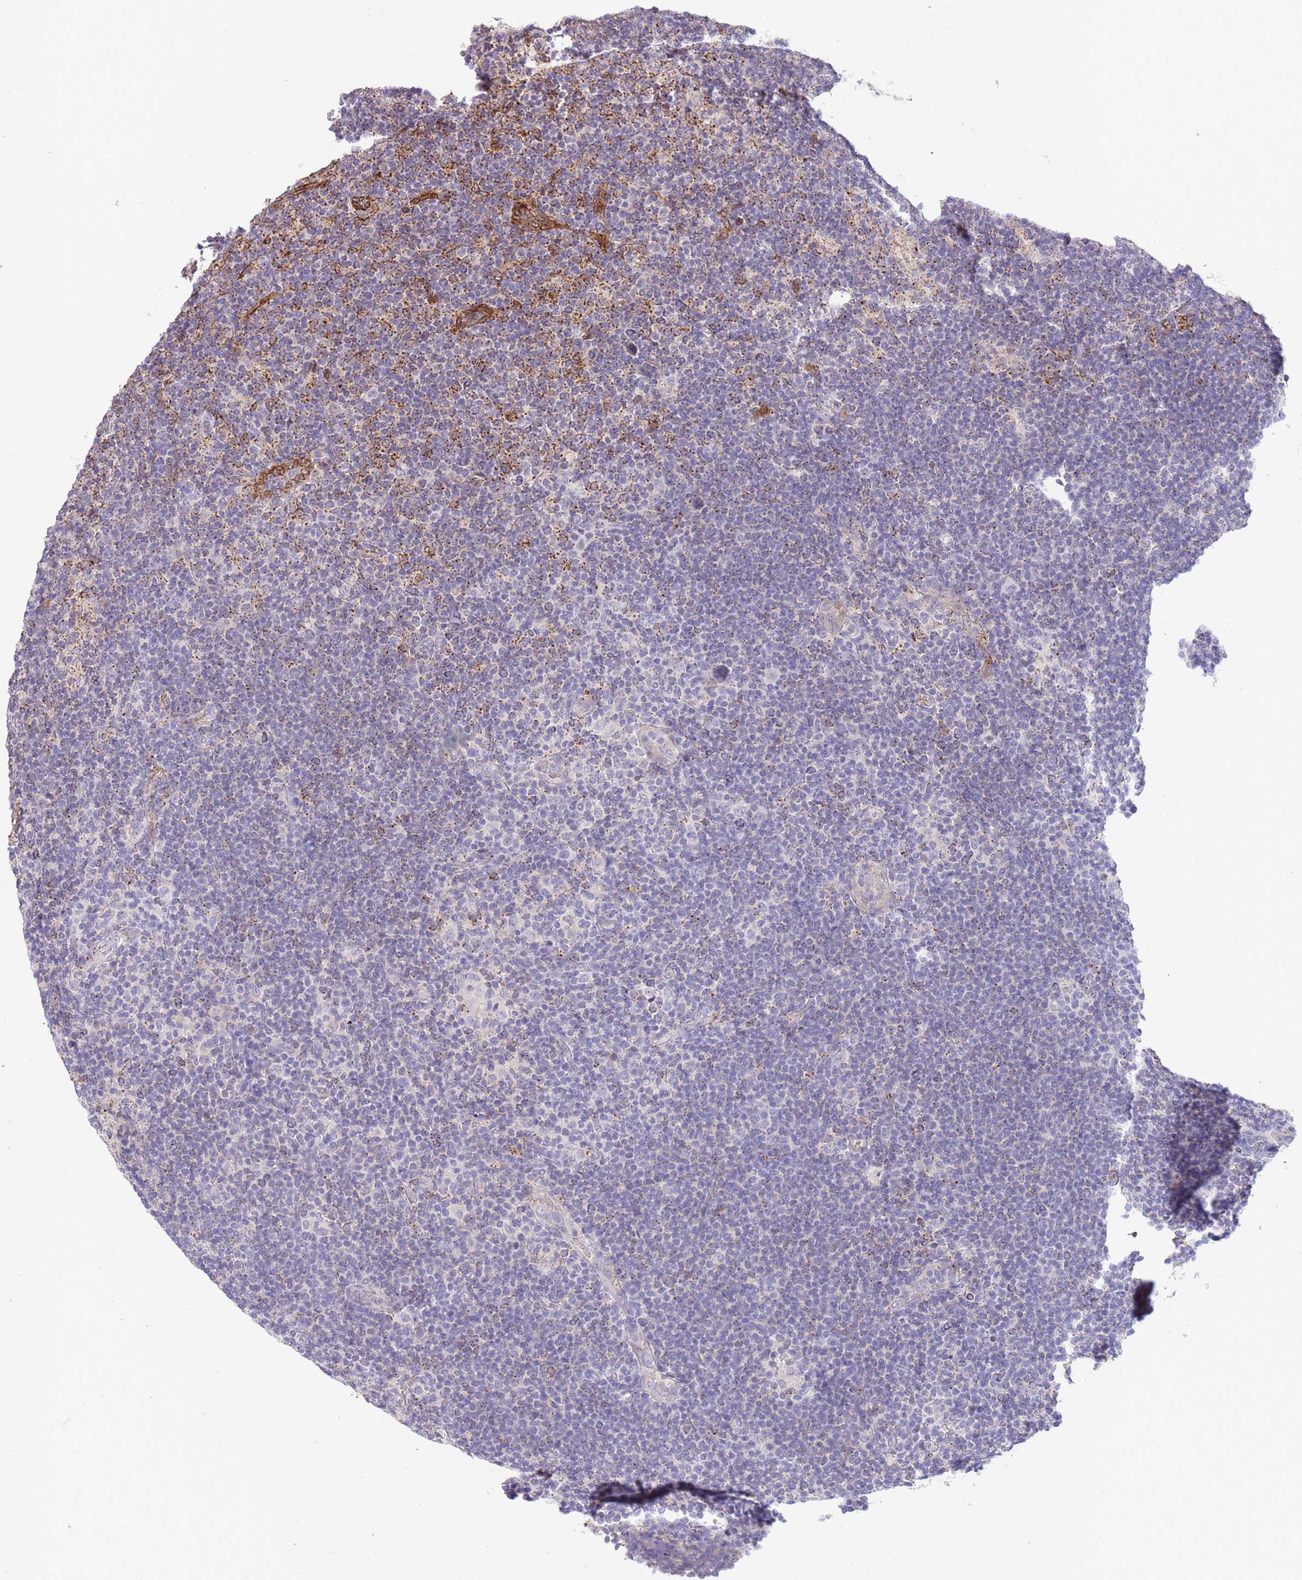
{"staining": {"intensity": "negative", "quantity": "none", "location": "none"}, "tissue": "lymphoma", "cell_type": "Tumor cells", "image_type": "cancer", "snomed": [{"axis": "morphology", "description": "Hodgkin's disease, NOS"}, {"axis": "topography", "description": "Lymph node"}], "caption": "A photomicrograph of Hodgkin's disease stained for a protein demonstrates no brown staining in tumor cells. Nuclei are stained in blue.", "gene": "ABHD17A", "patient": {"sex": "female", "age": 57}}